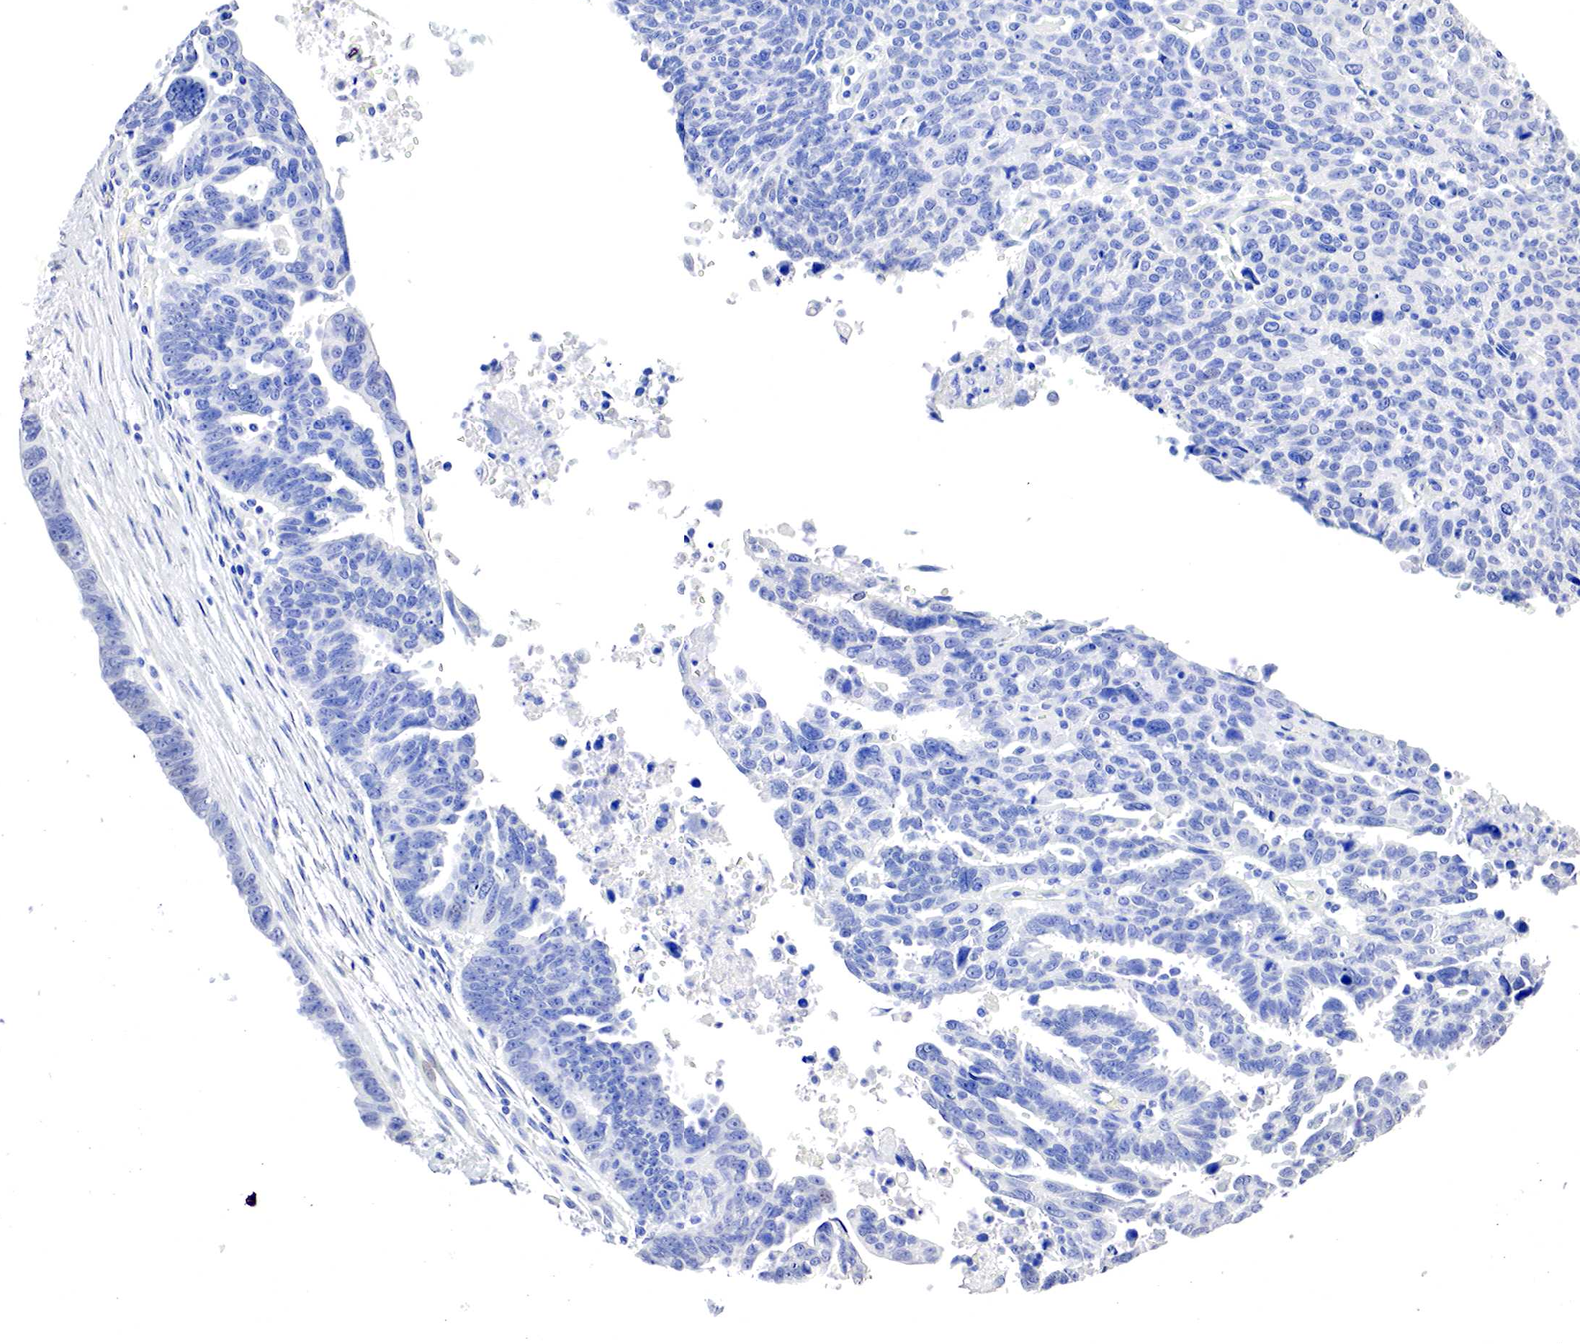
{"staining": {"intensity": "negative", "quantity": "none", "location": "none"}, "tissue": "ovarian cancer", "cell_type": "Tumor cells", "image_type": "cancer", "snomed": [{"axis": "morphology", "description": "Carcinoma, endometroid"}, {"axis": "morphology", "description": "Cystadenocarcinoma, serous, NOS"}, {"axis": "topography", "description": "Ovary"}], "caption": "Immunohistochemical staining of ovarian cancer (endometroid carcinoma) demonstrates no significant positivity in tumor cells. The staining is performed using DAB (3,3'-diaminobenzidine) brown chromogen with nuclei counter-stained in using hematoxylin.", "gene": "OTC", "patient": {"sex": "female", "age": 45}}